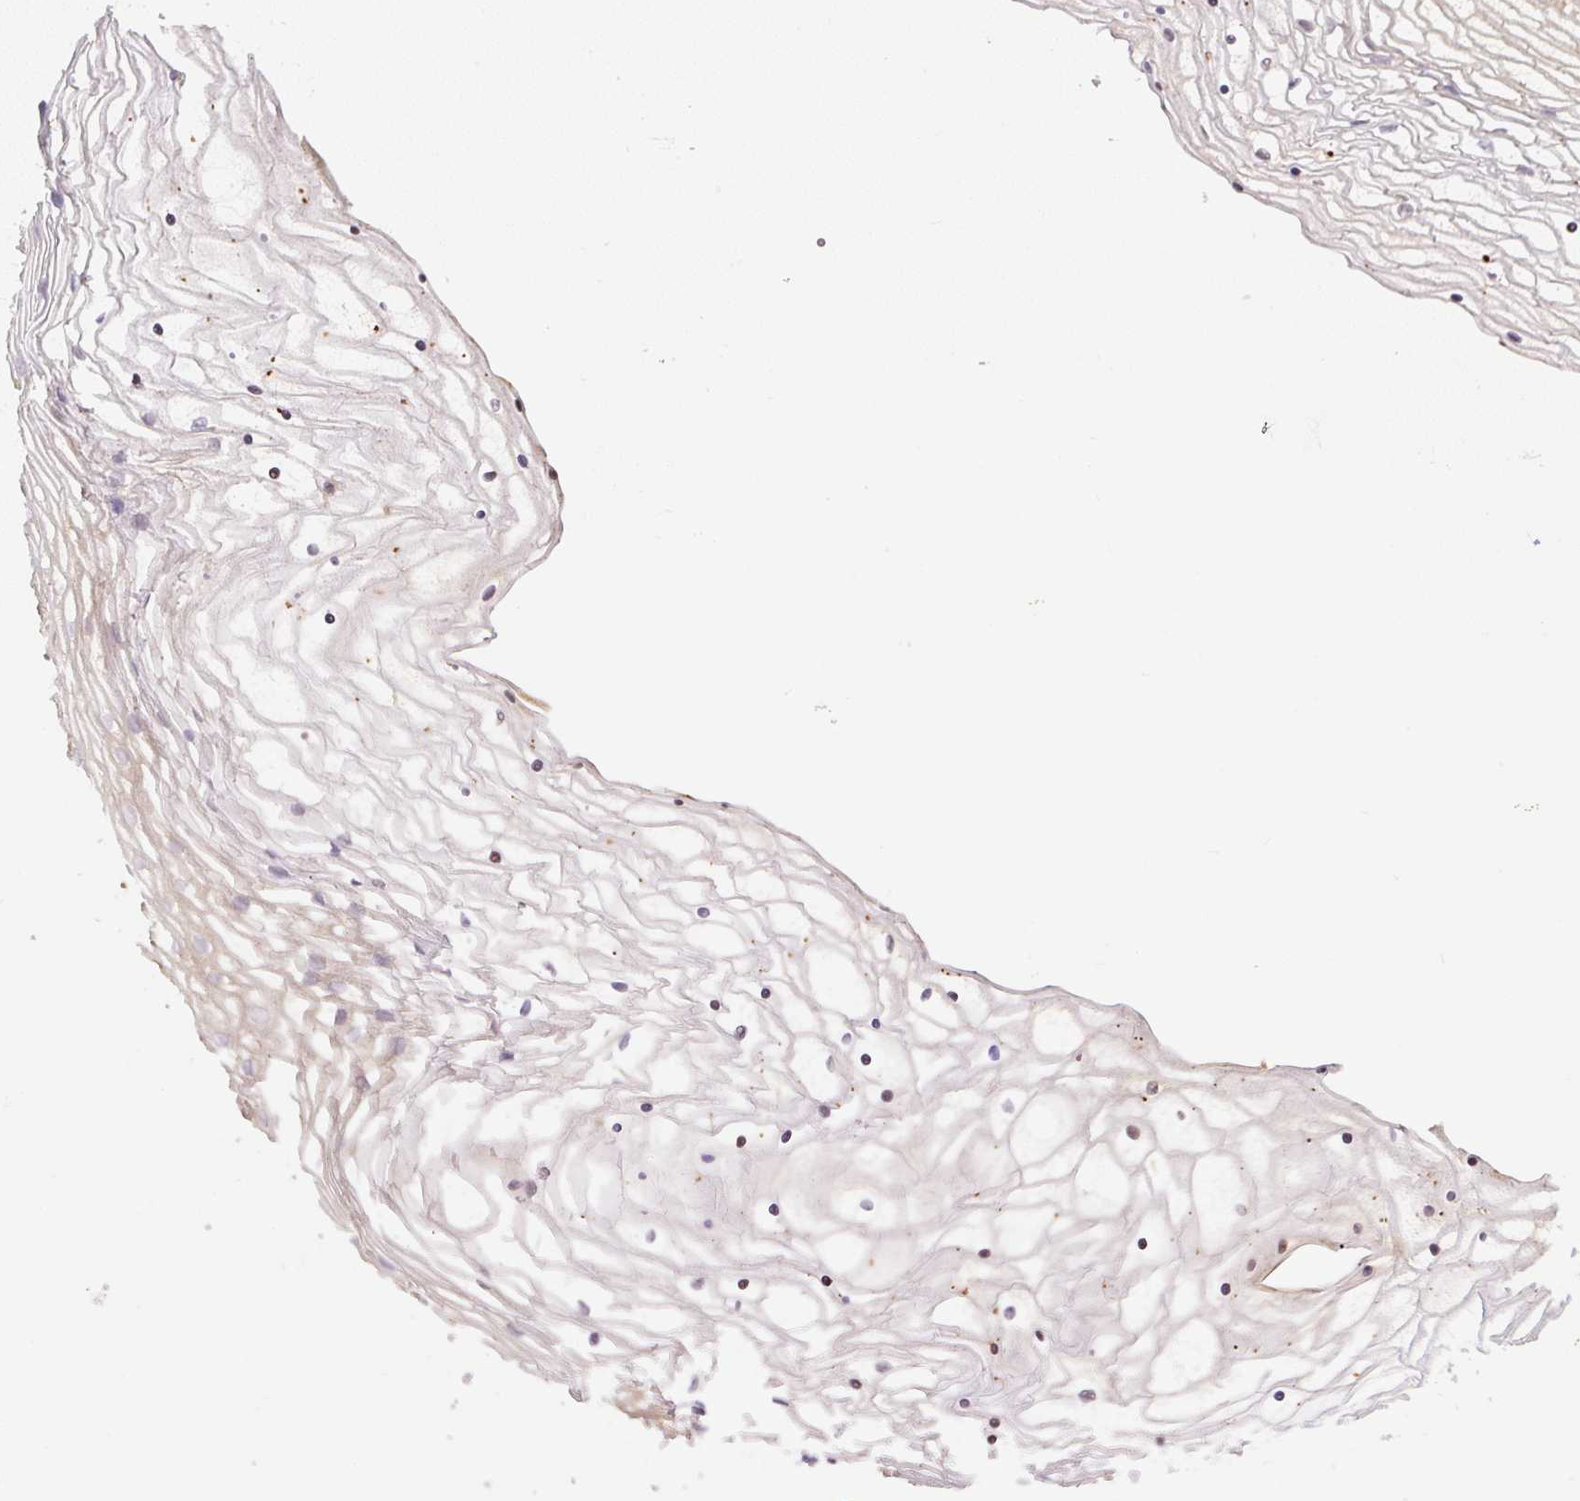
{"staining": {"intensity": "moderate", "quantity": "25%-75%", "location": "cytoplasmic/membranous"}, "tissue": "vagina", "cell_type": "Squamous epithelial cells", "image_type": "normal", "snomed": [{"axis": "morphology", "description": "Normal tissue, NOS"}, {"axis": "topography", "description": "Vagina"}], "caption": "The histopathology image exhibits immunohistochemical staining of benign vagina. There is moderate cytoplasmic/membranous expression is identified in about 25%-75% of squamous epithelial cells.", "gene": "DAPK1", "patient": {"sex": "female", "age": 56}}